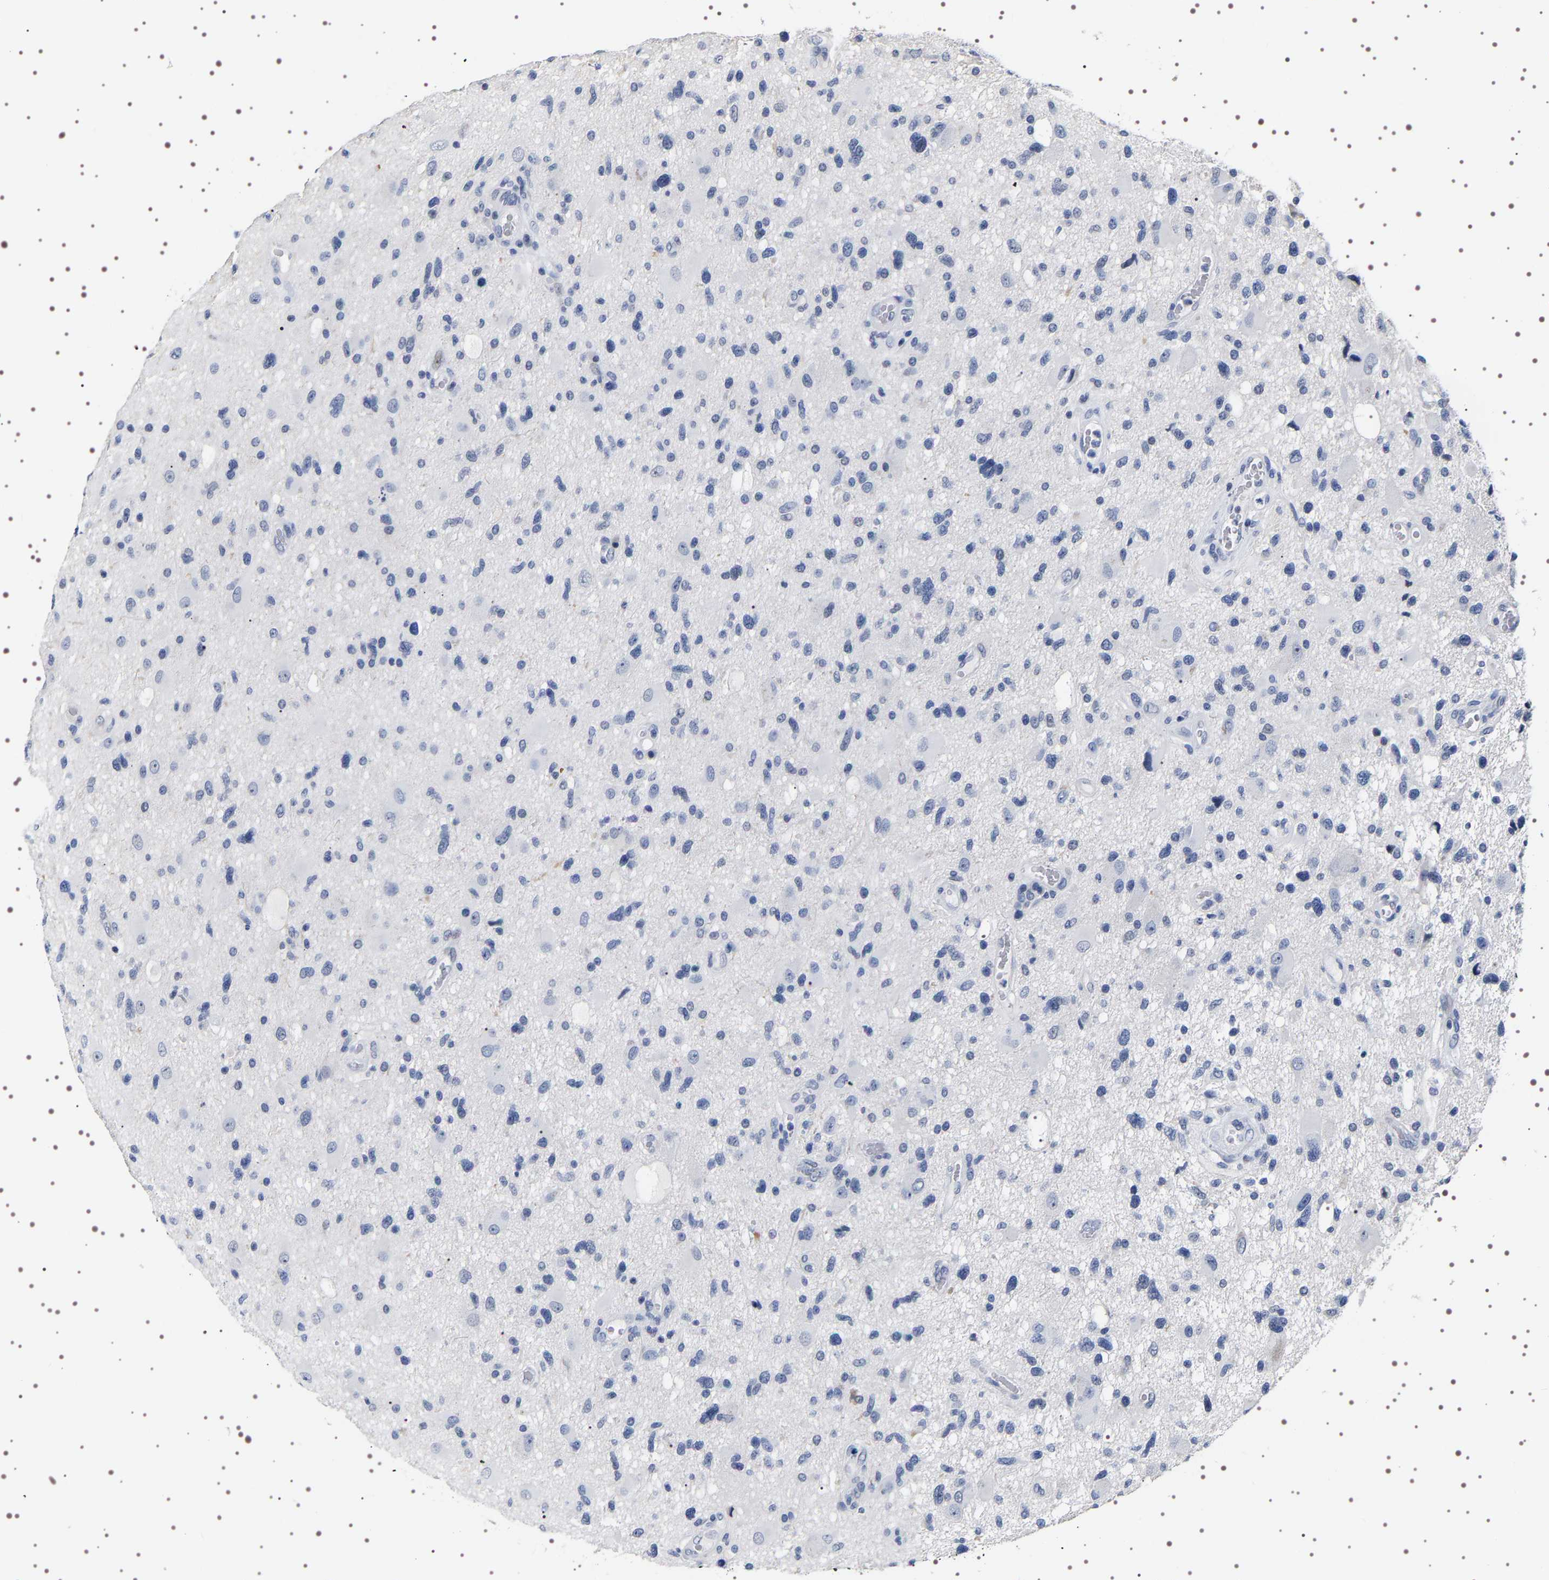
{"staining": {"intensity": "negative", "quantity": "none", "location": "none"}, "tissue": "glioma", "cell_type": "Tumor cells", "image_type": "cancer", "snomed": [{"axis": "morphology", "description": "Glioma, malignant, High grade"}, {"axis": "topography", "description": "Brain"}], "caption": "Protein analysis of malignant high-grade glioma shows no significant positivity in tumor cells. (DAB IHC, high magnification).", "gene": "UBQLN3", "patient": {"sex": "male", "age": 33}}